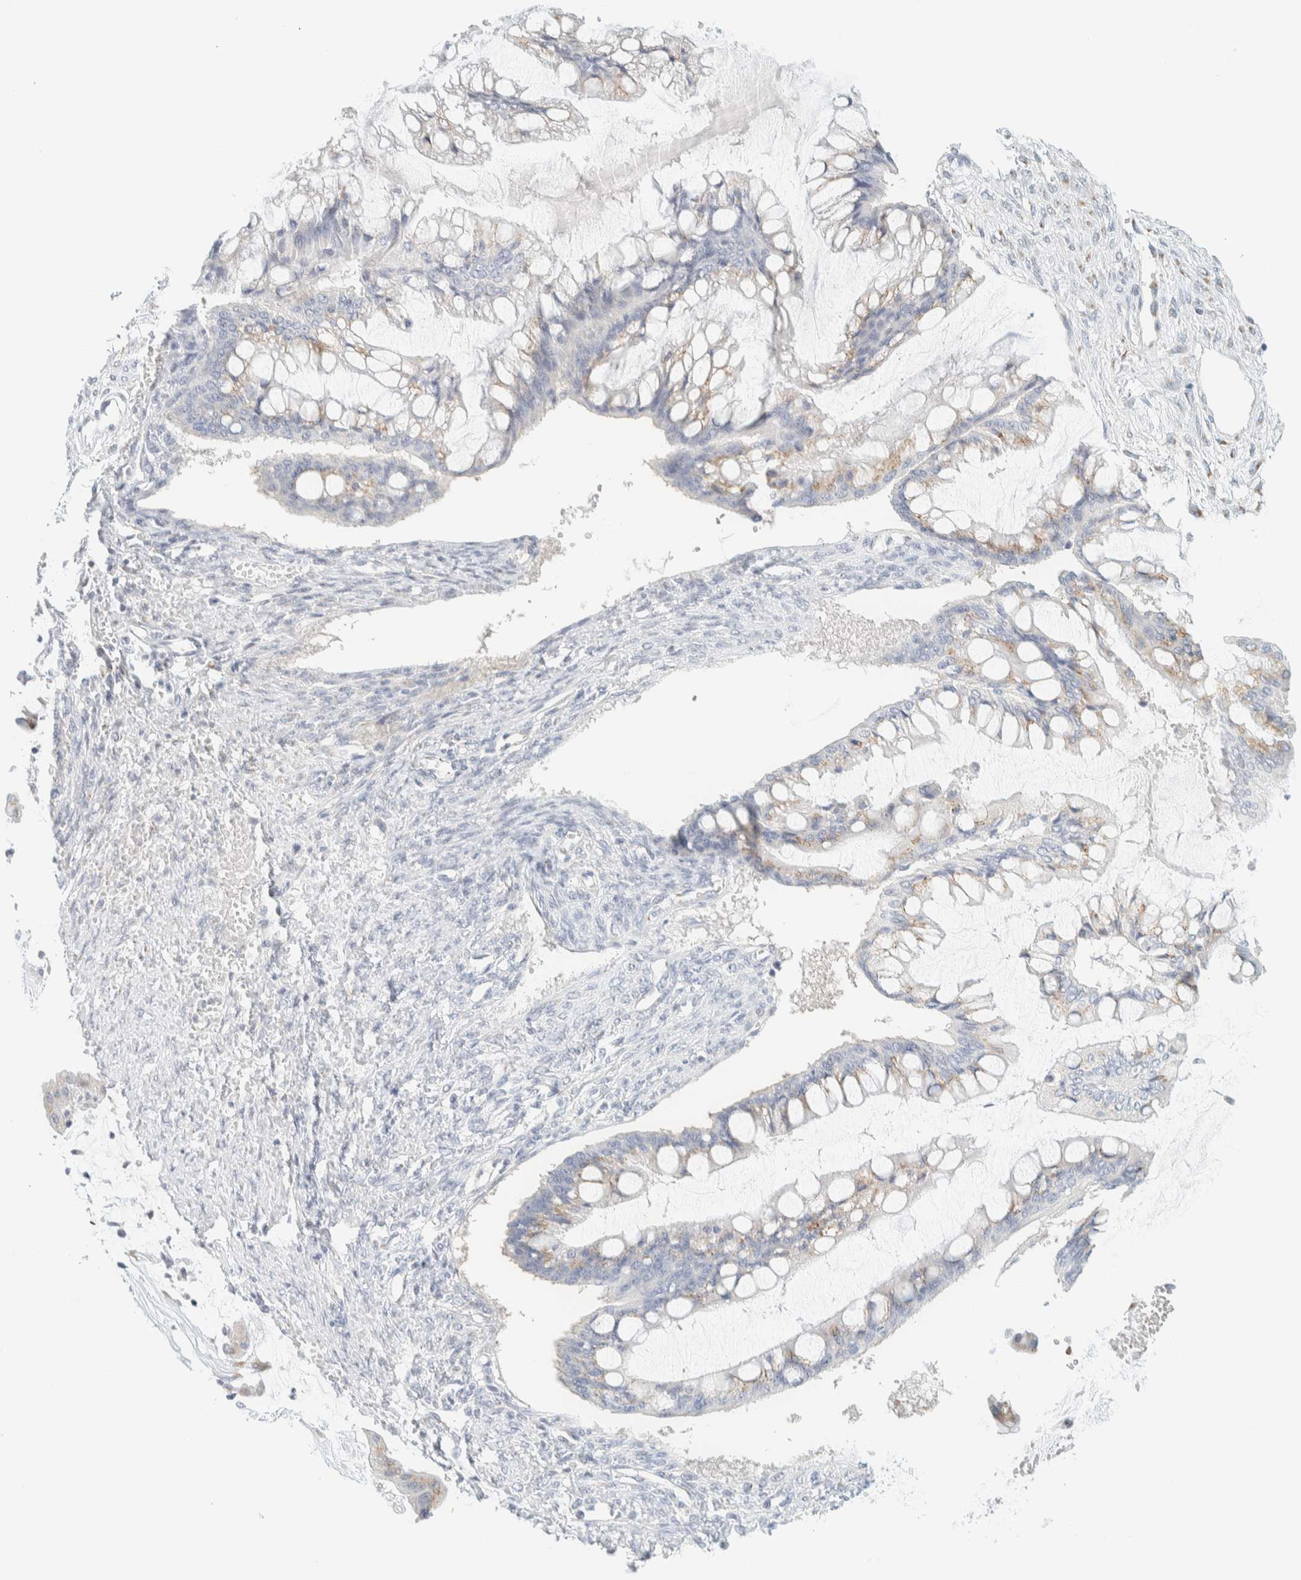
{"staining": {"intensity": "weak", "quantity": "25%-75%", "location": "cytoplasmic/membranous"}, "tissue": "ovarian cancer", "cell_type": "Tumor cells", "image_type": "cancer", "snomed": [{"axis": "morphology", "description": "Cystadenocarcinoma, mucinous, NOS"}, {"axis": "topography", "description": "Ovary"}], "caption": "Ovarian cancer (mucinous cystadenocarcinoma) stained for a protein reveals weak cytoplasmic/membranous positivity in tumor cells.", "gene": "SPNS3", "patient": {"sex": "female", "age": 73}}